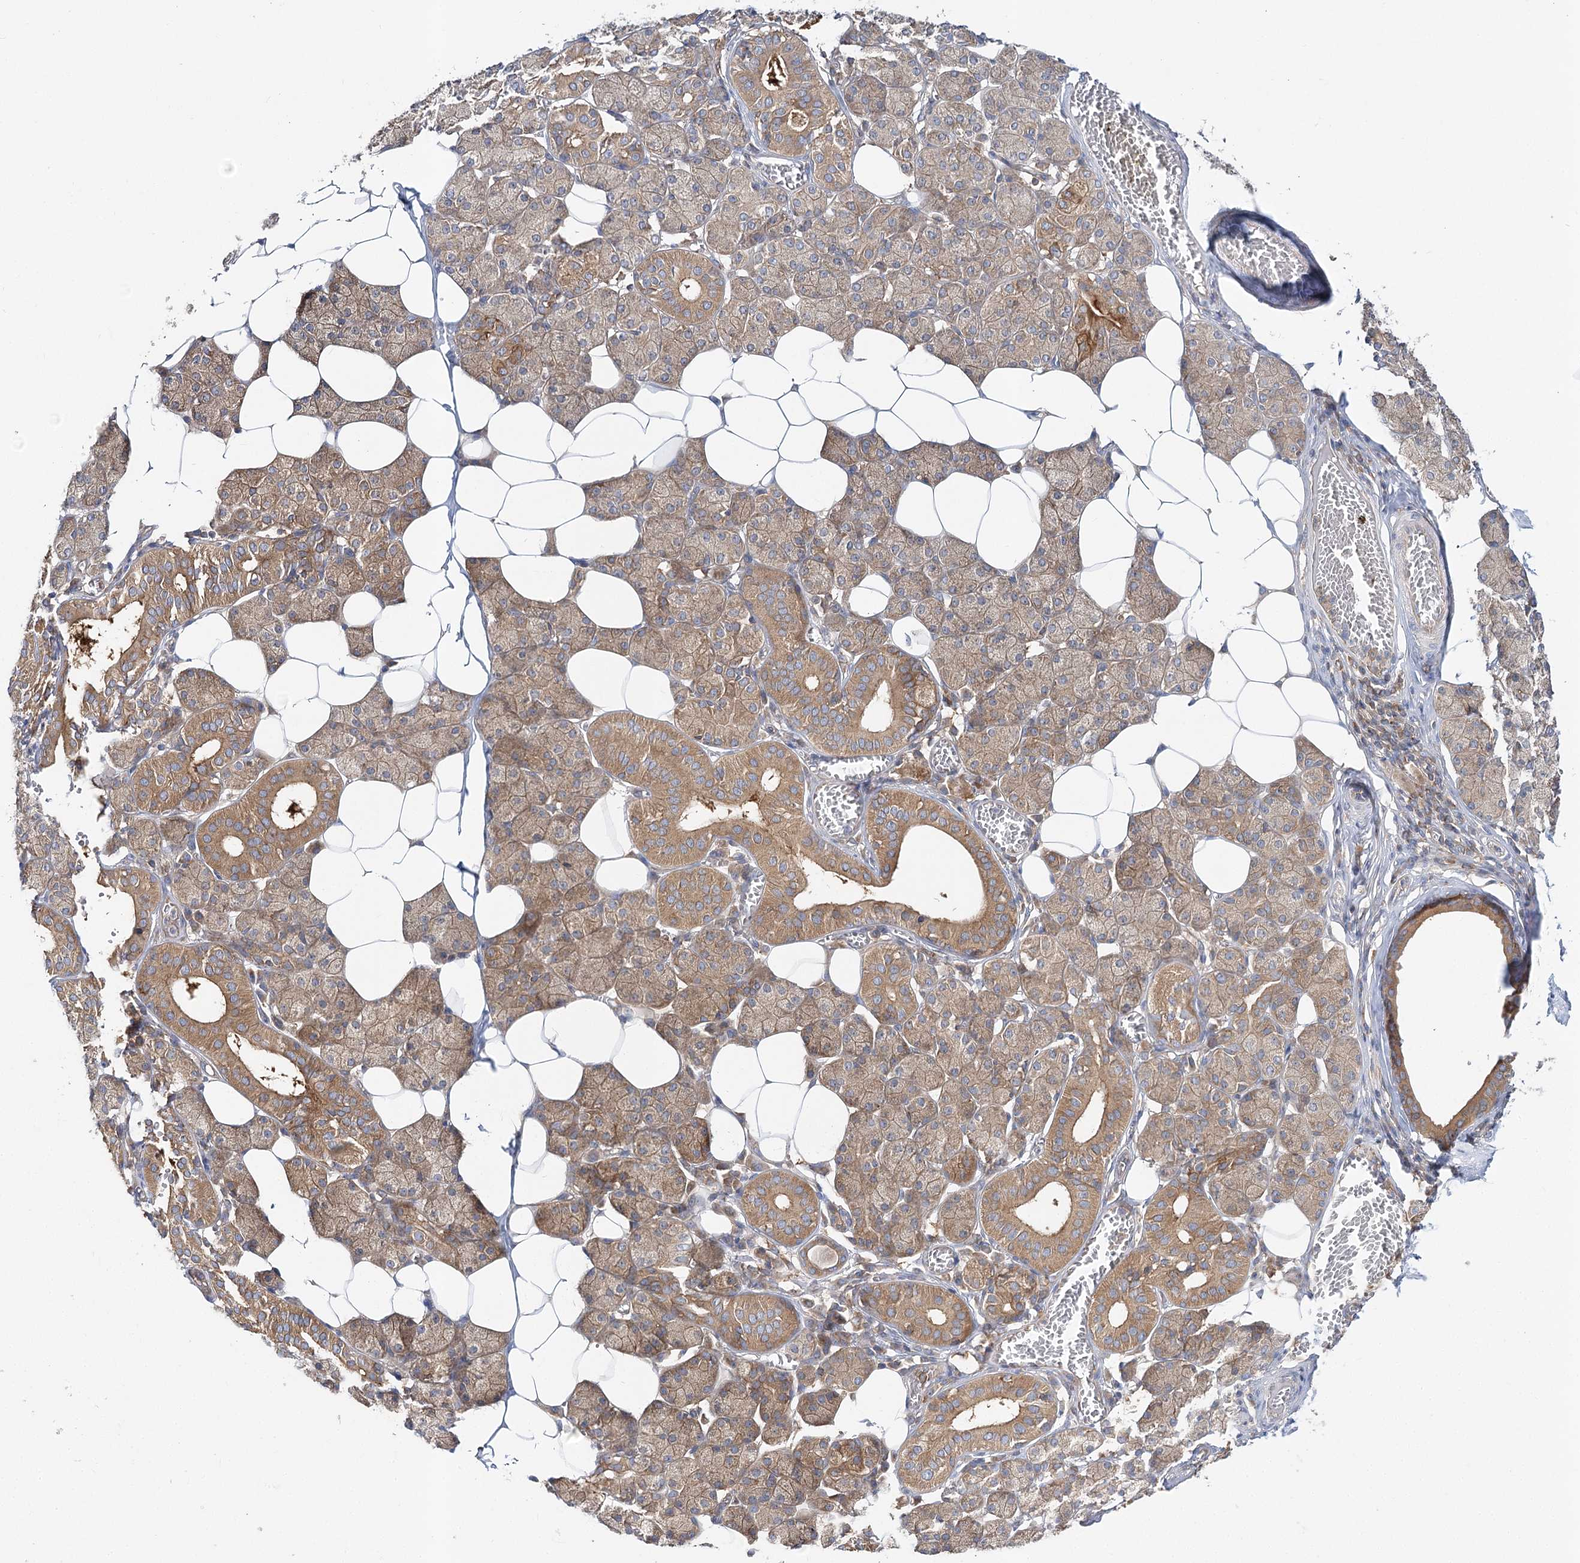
{"staining": {"intensity": "moderate", "quantity": ">75%", "location": "cytoplasmic/membranous"}, "tissue": "salivary gland", "cell_type": "Glandular cells", "image_type": "normal", "snomed": [{"axis": "morphology", "description": "Normal tissue, NOS"}, {"axis": "topography", "description": "Salivary gland"}], "caption": "Immunohistochemical staining of unremarkable salivary gland exhibits medium levels of moderate cytoplasmic/membranous expression in about >75% of glandular cells.", "gene": "ABRAXAS2", "patient": {"sex": "female", "age": 33}}